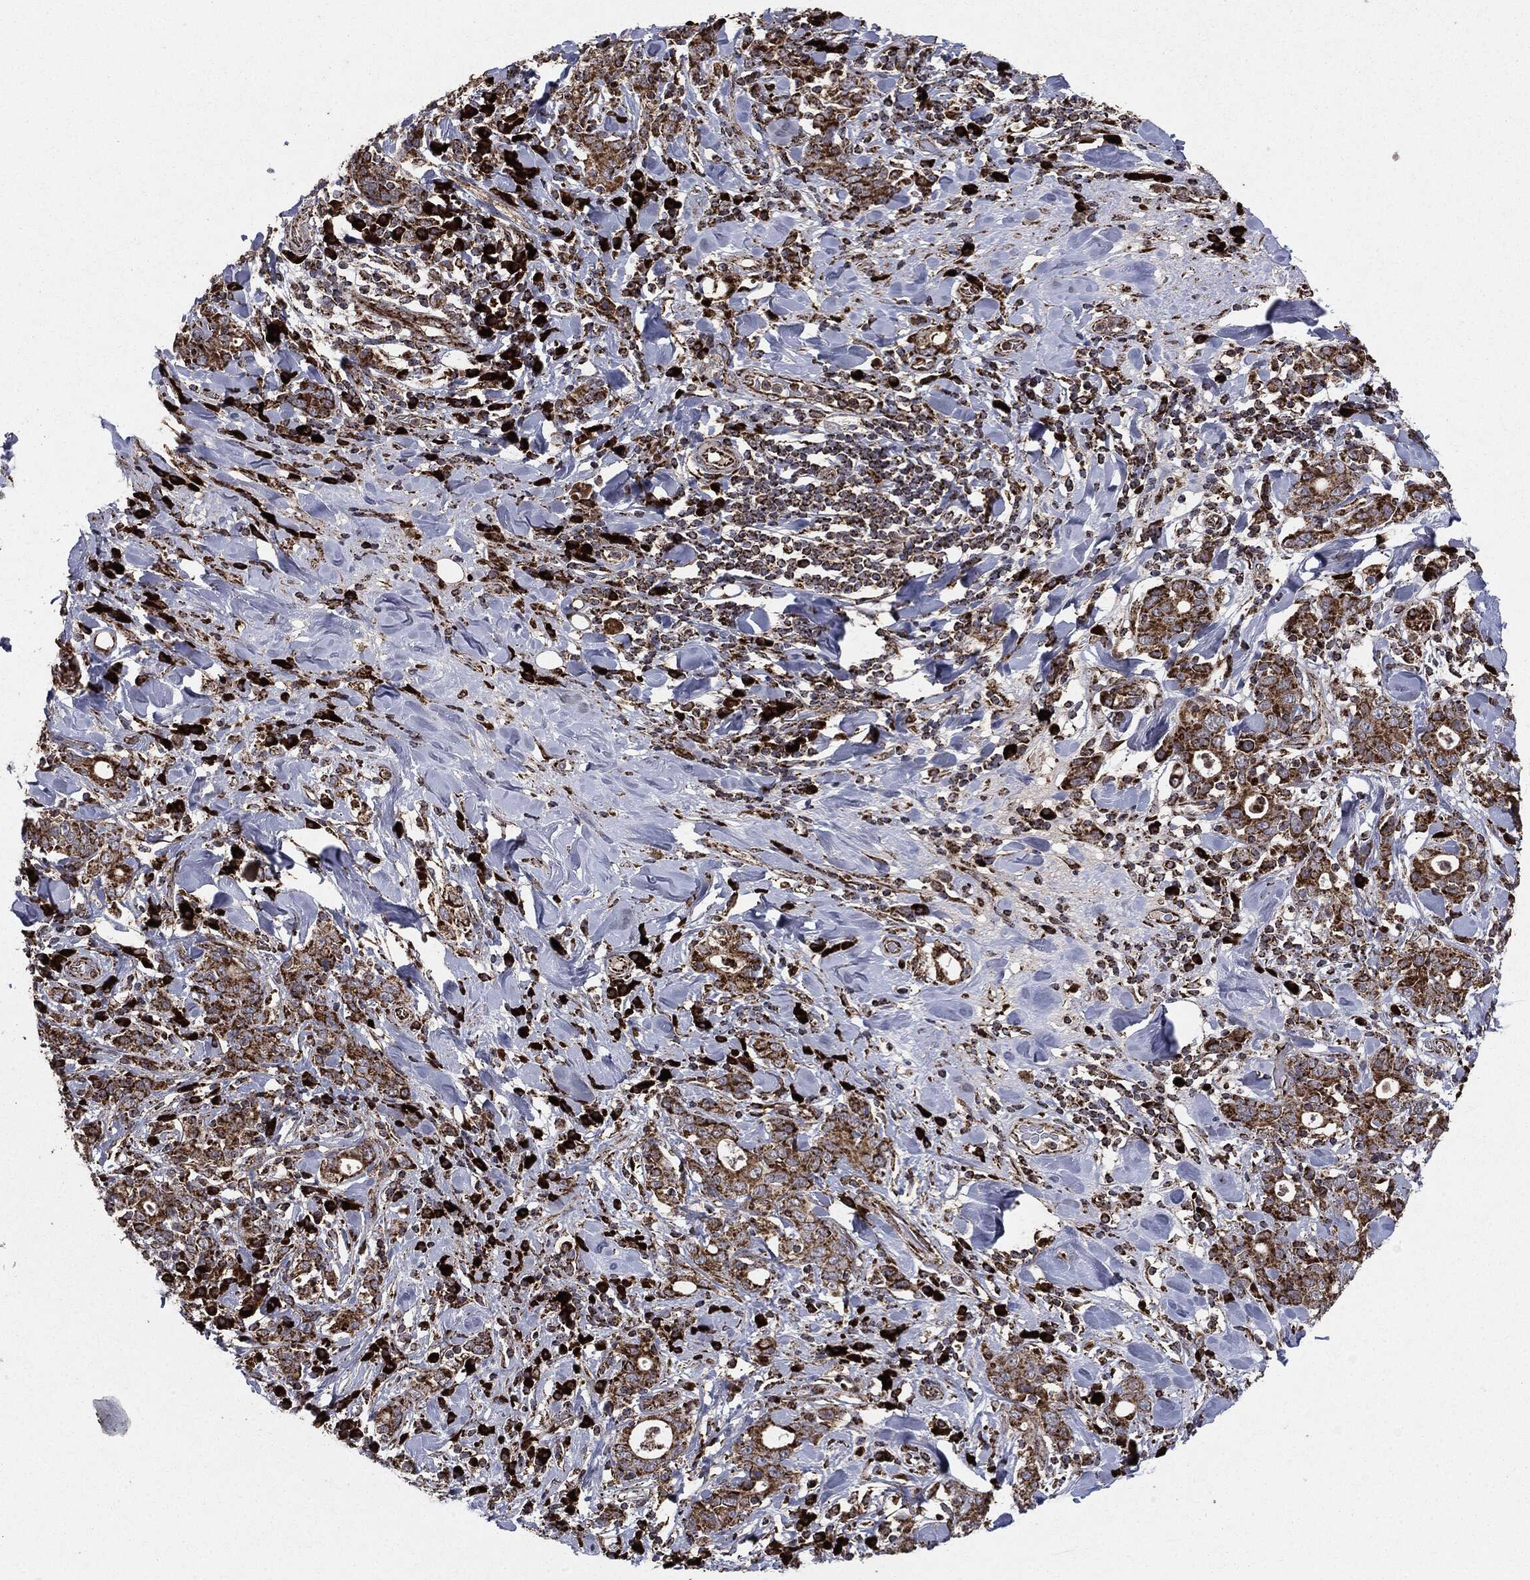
{"staining": {"intensity": "strong", "quantity": ">75%", "location": "cytoplasmic/membranous"}, "tissue": "stomach cancer", "cell_type": "Tumor cells", "image_type": "cancer", "snomed": [{"axis": "morphology", "description": "Adenocarcinoma, NOS"}, {"axis": "topography", "description": "Stomach"}], "caption": "Protein staining demonstrates strong cytoplasmic/membranous positivity in approximately >75% of tumor cells in adenocarcinoma (stomach).", "gene": "MAP2K1", "patient": {"sex": "male", "age": 79}}